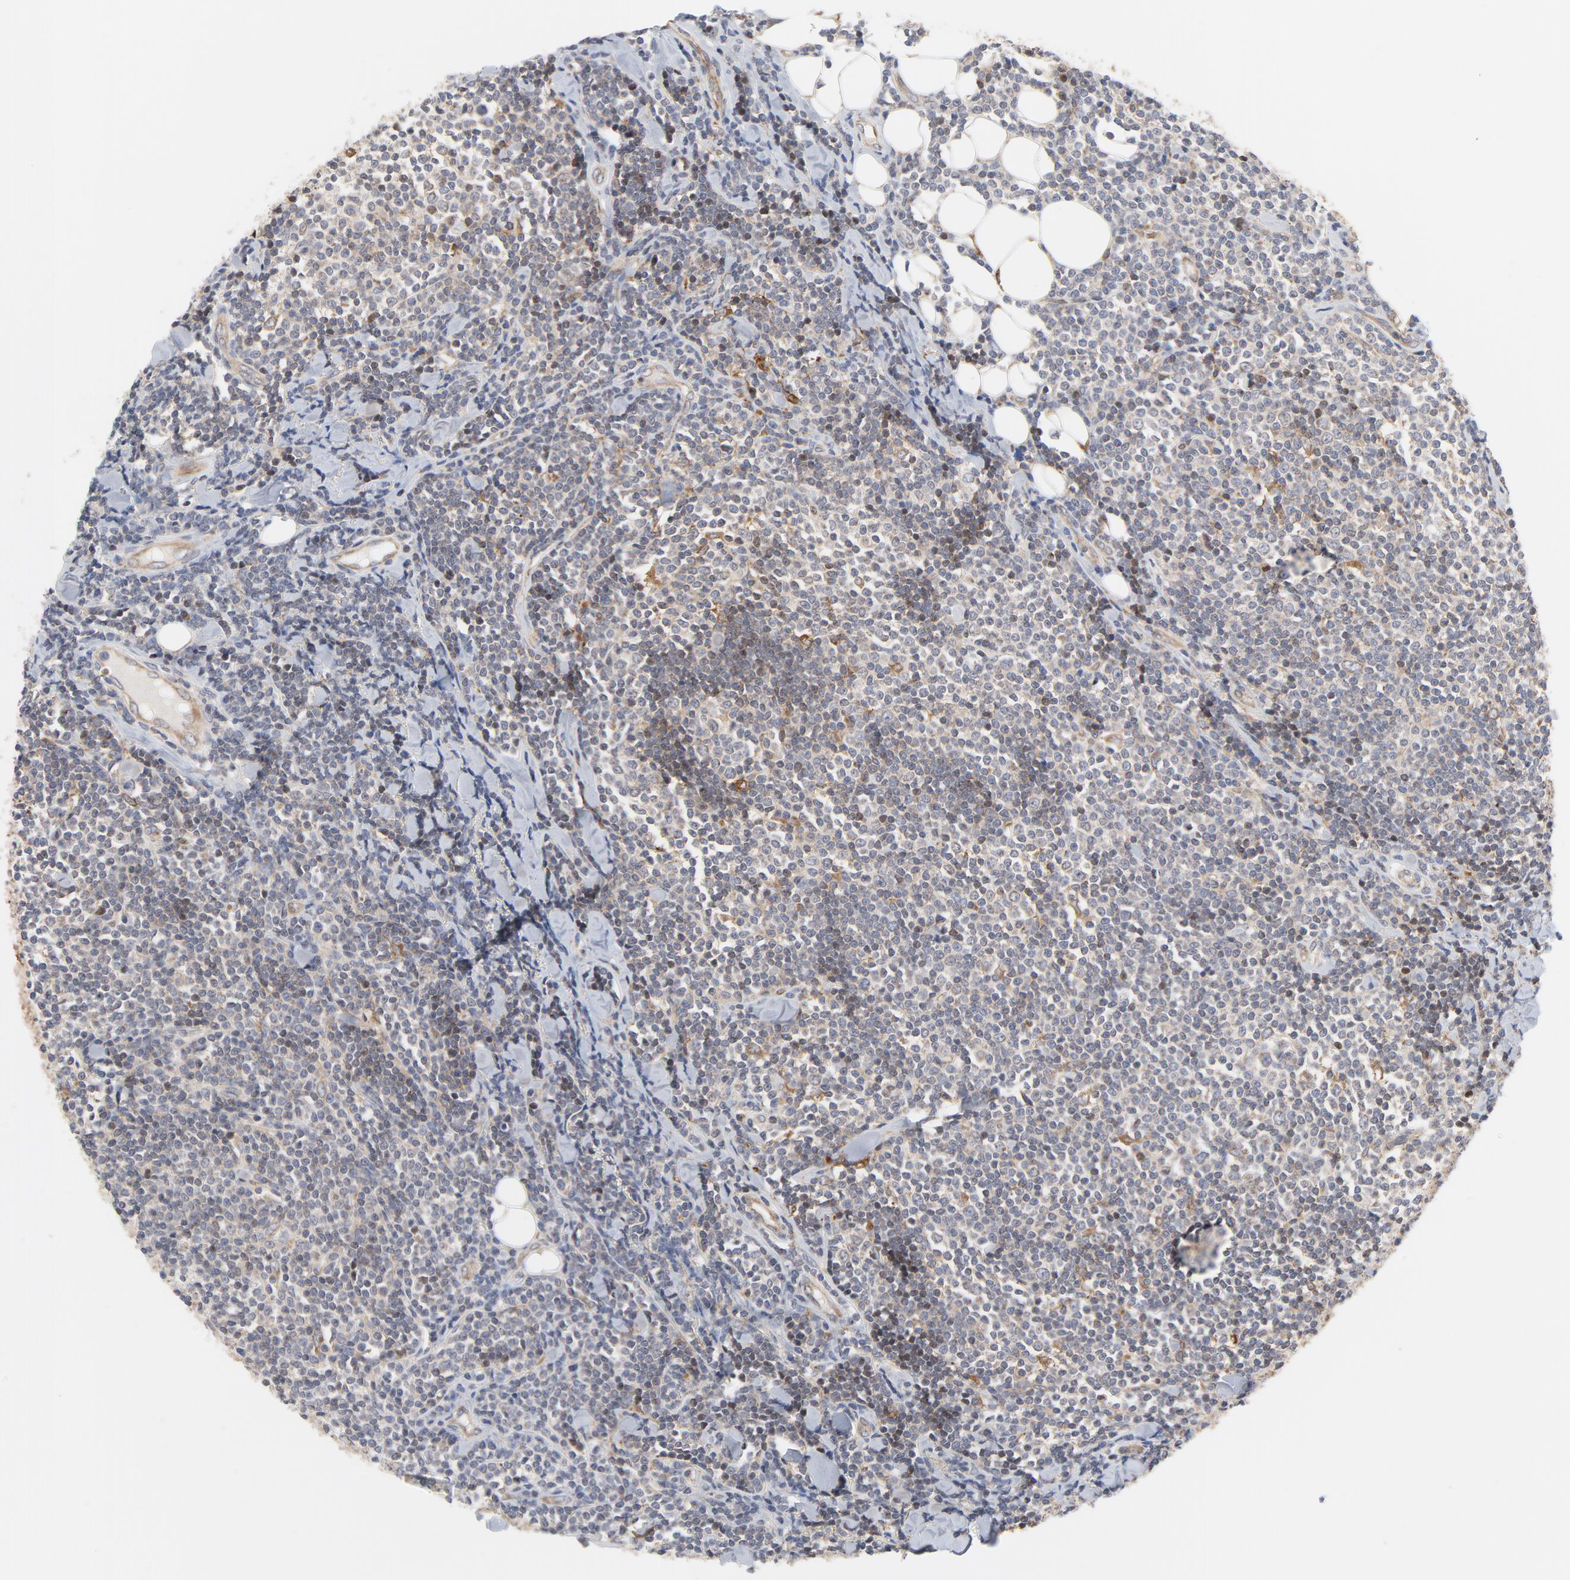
{"staining": {"intensity": "weak", "quantity": "25%-75%", "location": "cytoplasmic/membranous"}, "tissue": "lymphoma", "cell_type": "Tumor cells", "image_type": "cancer", "snomed": [{"axis": "morphology", "description": "Malignant lymphoma, non-Hodgkin's type, Low grade"}, {"axis": "topography", "description": "Soft tissue"}], "caption": "Weak cytoplasmic/membranous staining is identified in about 25%-75% of tumor cells in lymphoma.", "gene": "RAPGEF4", "patient": {"sex": "male", "age": 92}}